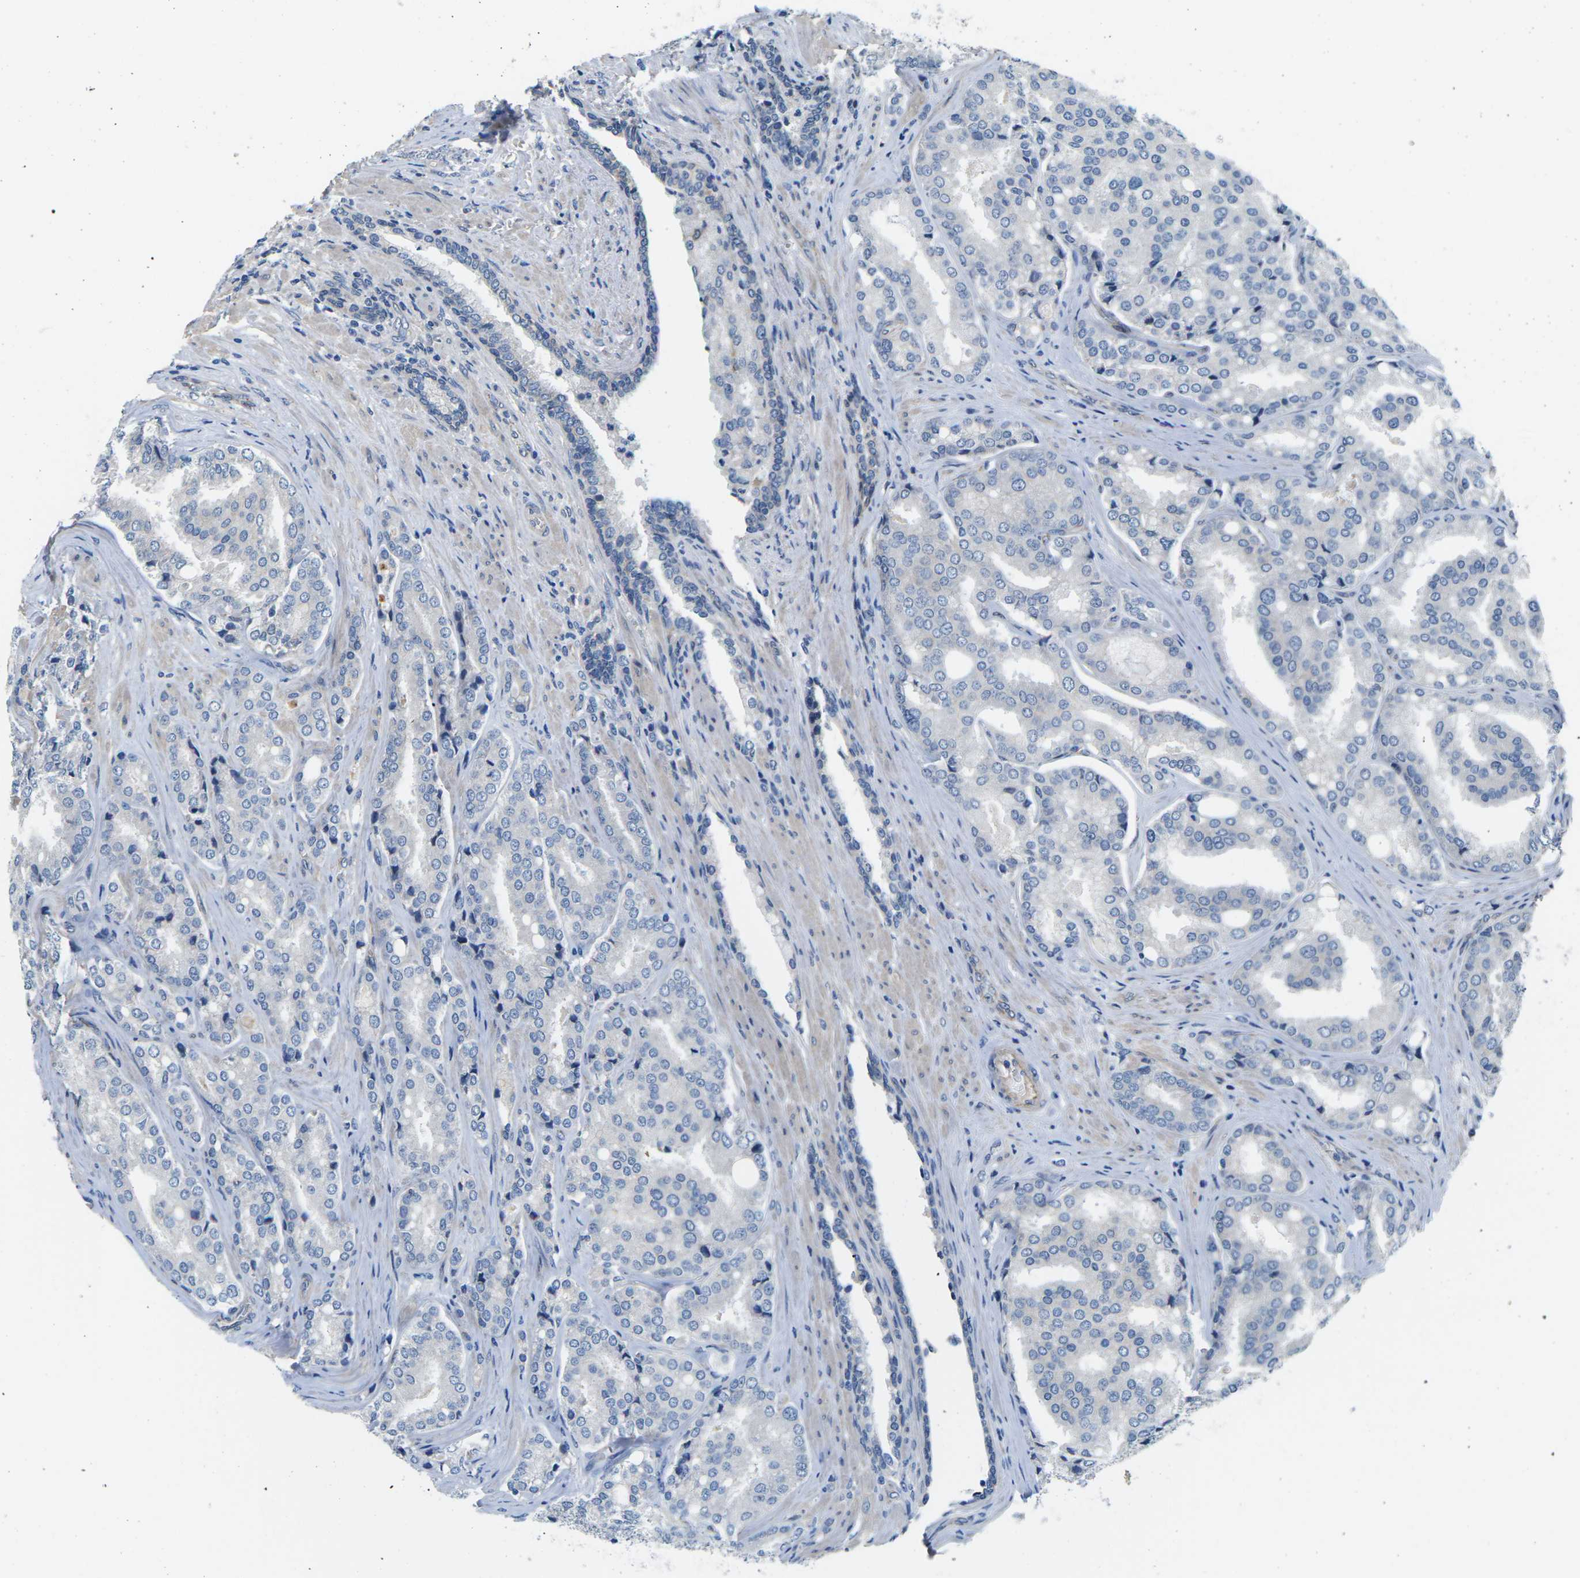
{"staining": {"intensity": "negative", "quantity": "none", "location": "none"}, "tissue": "prostate cancer", "cell_type": "Tumor cells", "image_type": "cancer", "snomed": [{"axis": "morphology", "description": "Adenocarcinoma, High grade"}, {"axis": "topography", "description": "Prostate"}], "caption": "Micrograph shows no protein positivity in tumor cells of prostate cancer tissue. The staining was performed using DAB (3,3'-diaminobenzidine) to visualize the protein expression in brown, while the nuclei were stained in blue with hematoxylin (Magnification: 20x).", "gene": "CTNND1", "patient": {"sex": "male", "age": 50}}